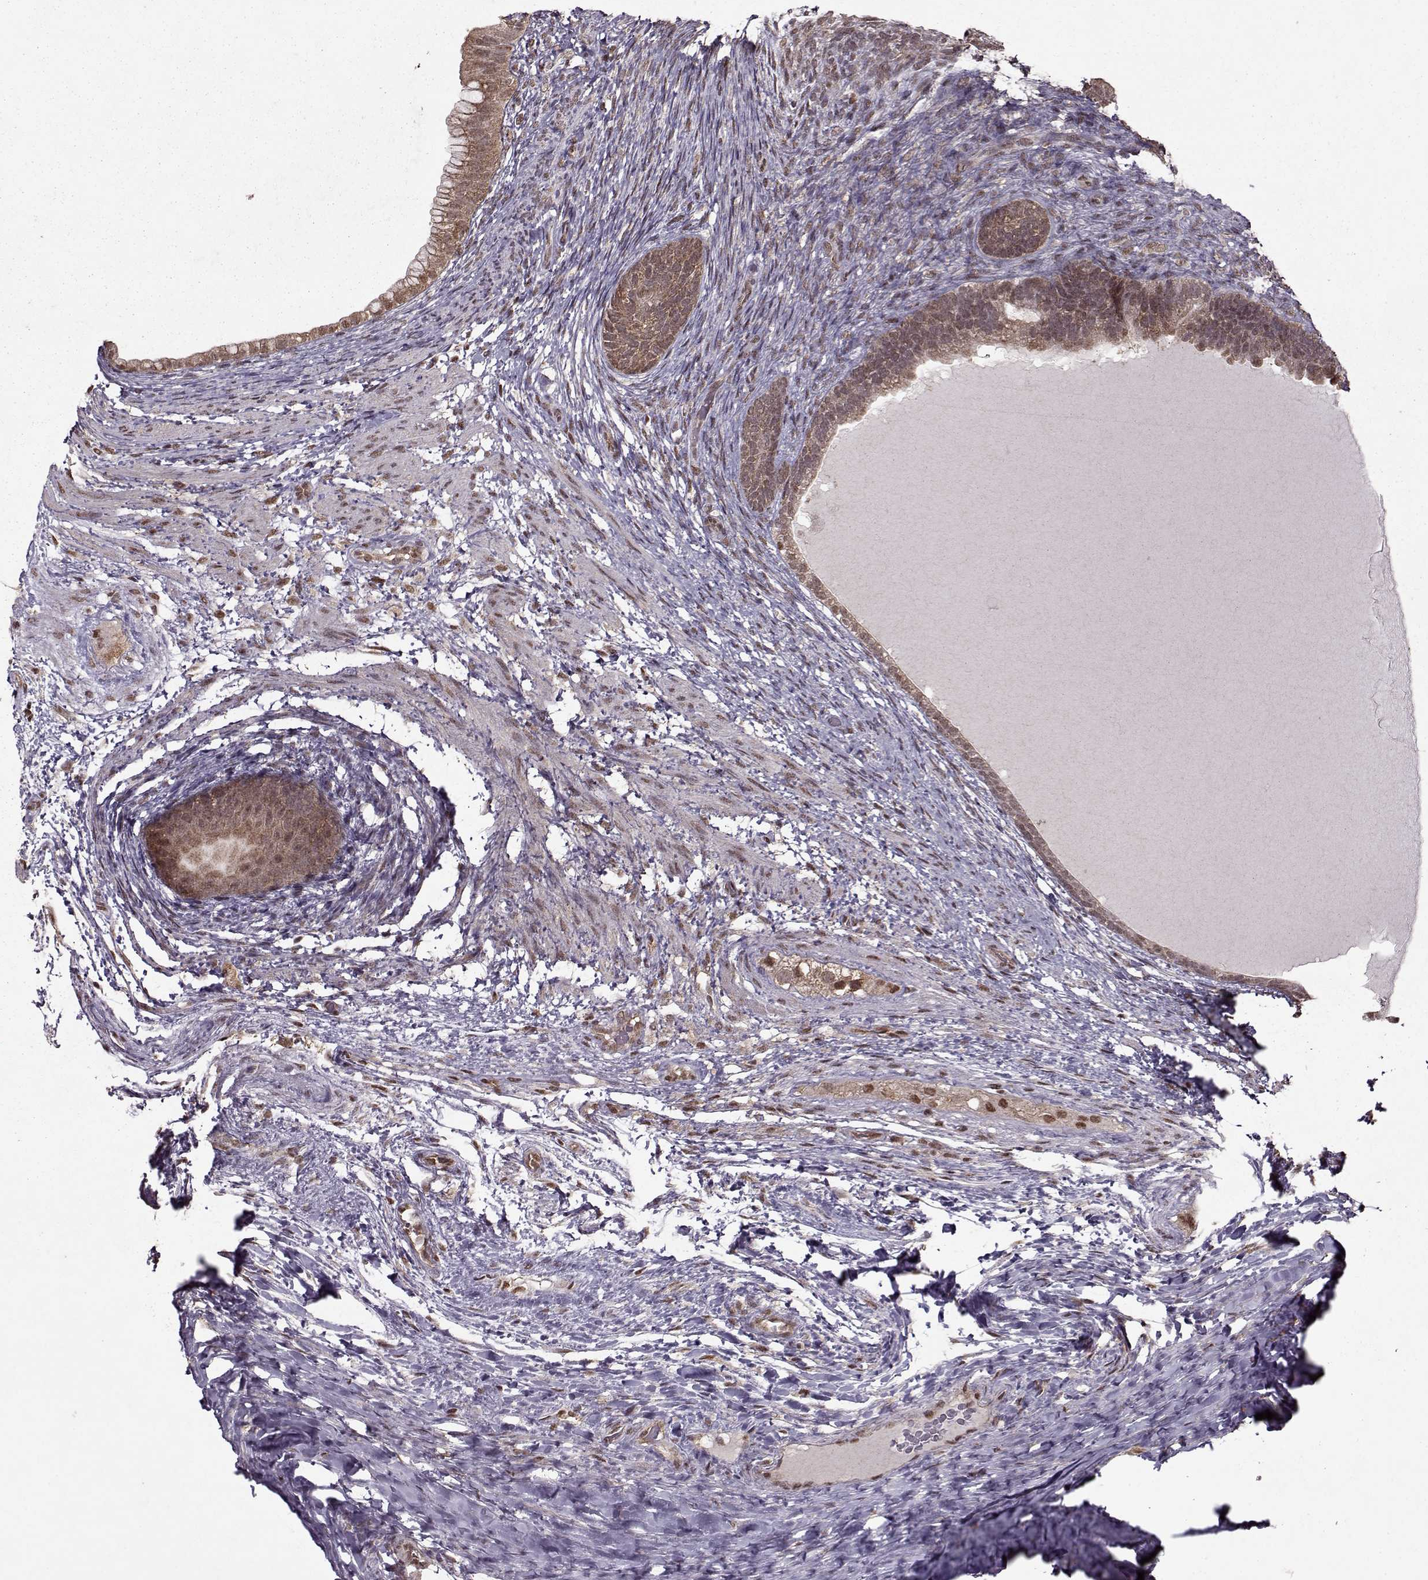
{"staining": {"intensity": "moderate", "quantity": ">75%", "location": "cytoplasmic/membranous"}, "tissue": "testis cancer", "cell_type": "Tumor cells", "image_type": "cancer", "snomed": [{"axis": "morphology", "description": "Carcinoma, Embryonal, NOS"}, {"axis": "topography", "description": "Testis"}], "caption": "Testis cancer tissue demonstrates moderate cytoplasmic/membranous expression in approximately >75% of tumor cells Immunohistochemistry (ihc) stains the protein of interest in brown and the nuclei are stained blue.", "gene": "PSMA7", "patient": {"sex": "male", "age": 24}}